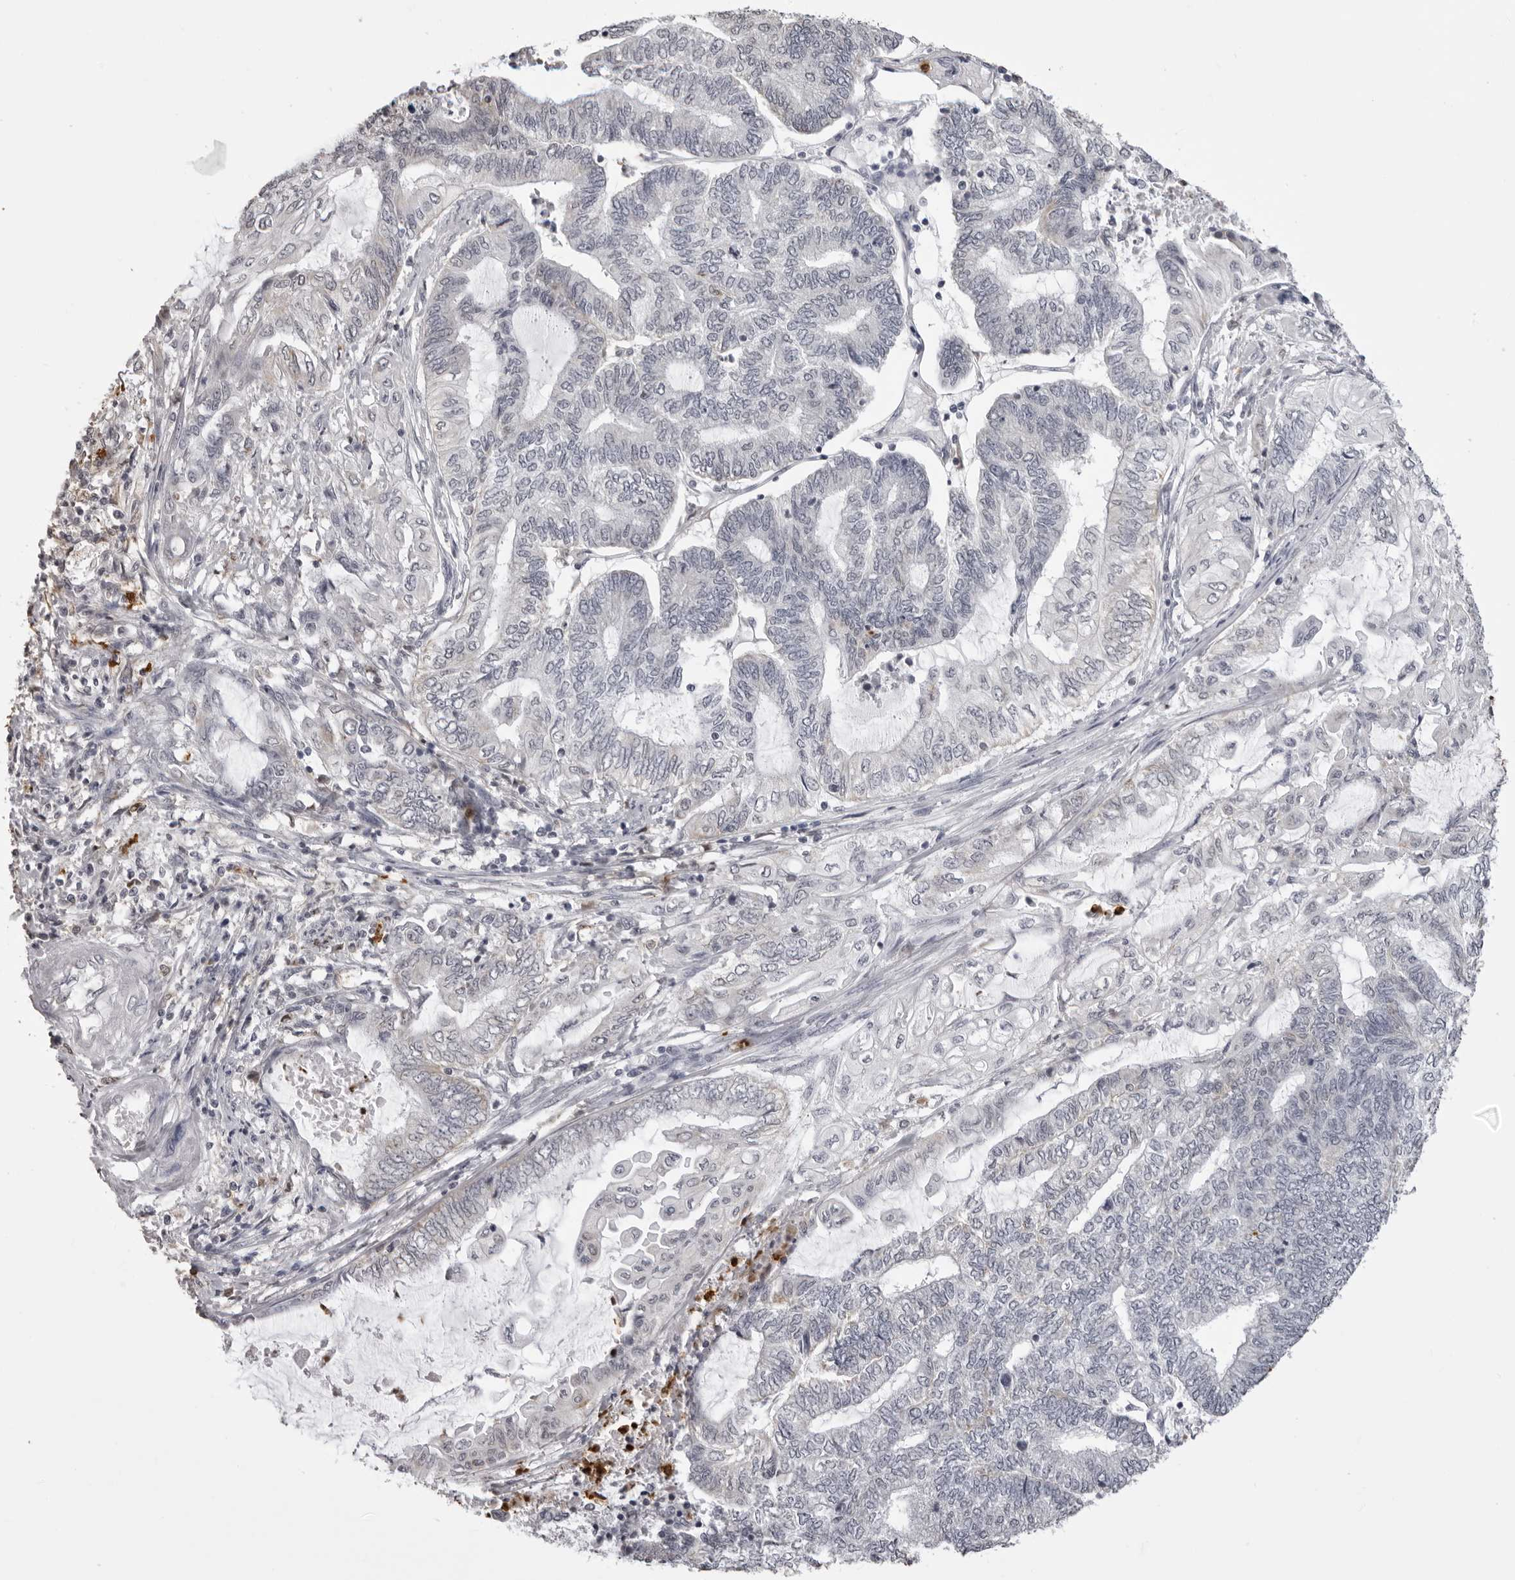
{"staining": {"intensity": "negative", "quantity": "none", "location": "none"}, "tissue": "endometrial cancer", "cell_type": "Tumor cells", "image_type": "cancer", "snomed": [{"axis": "morphology", "description": "Adenocarcinoma, NOS"}, {"axis": "topography", "description": "Uterus"}, {"axis": "topography", "description": "Endometrium"}], "caption": "Endometrial cancer (adenocarcinoma) stained for a protein using immunohistochemistry (IHC) shows no staining tumor cells.", "gene": "IL31", "patient": {"sex": "female", "age": 70}}